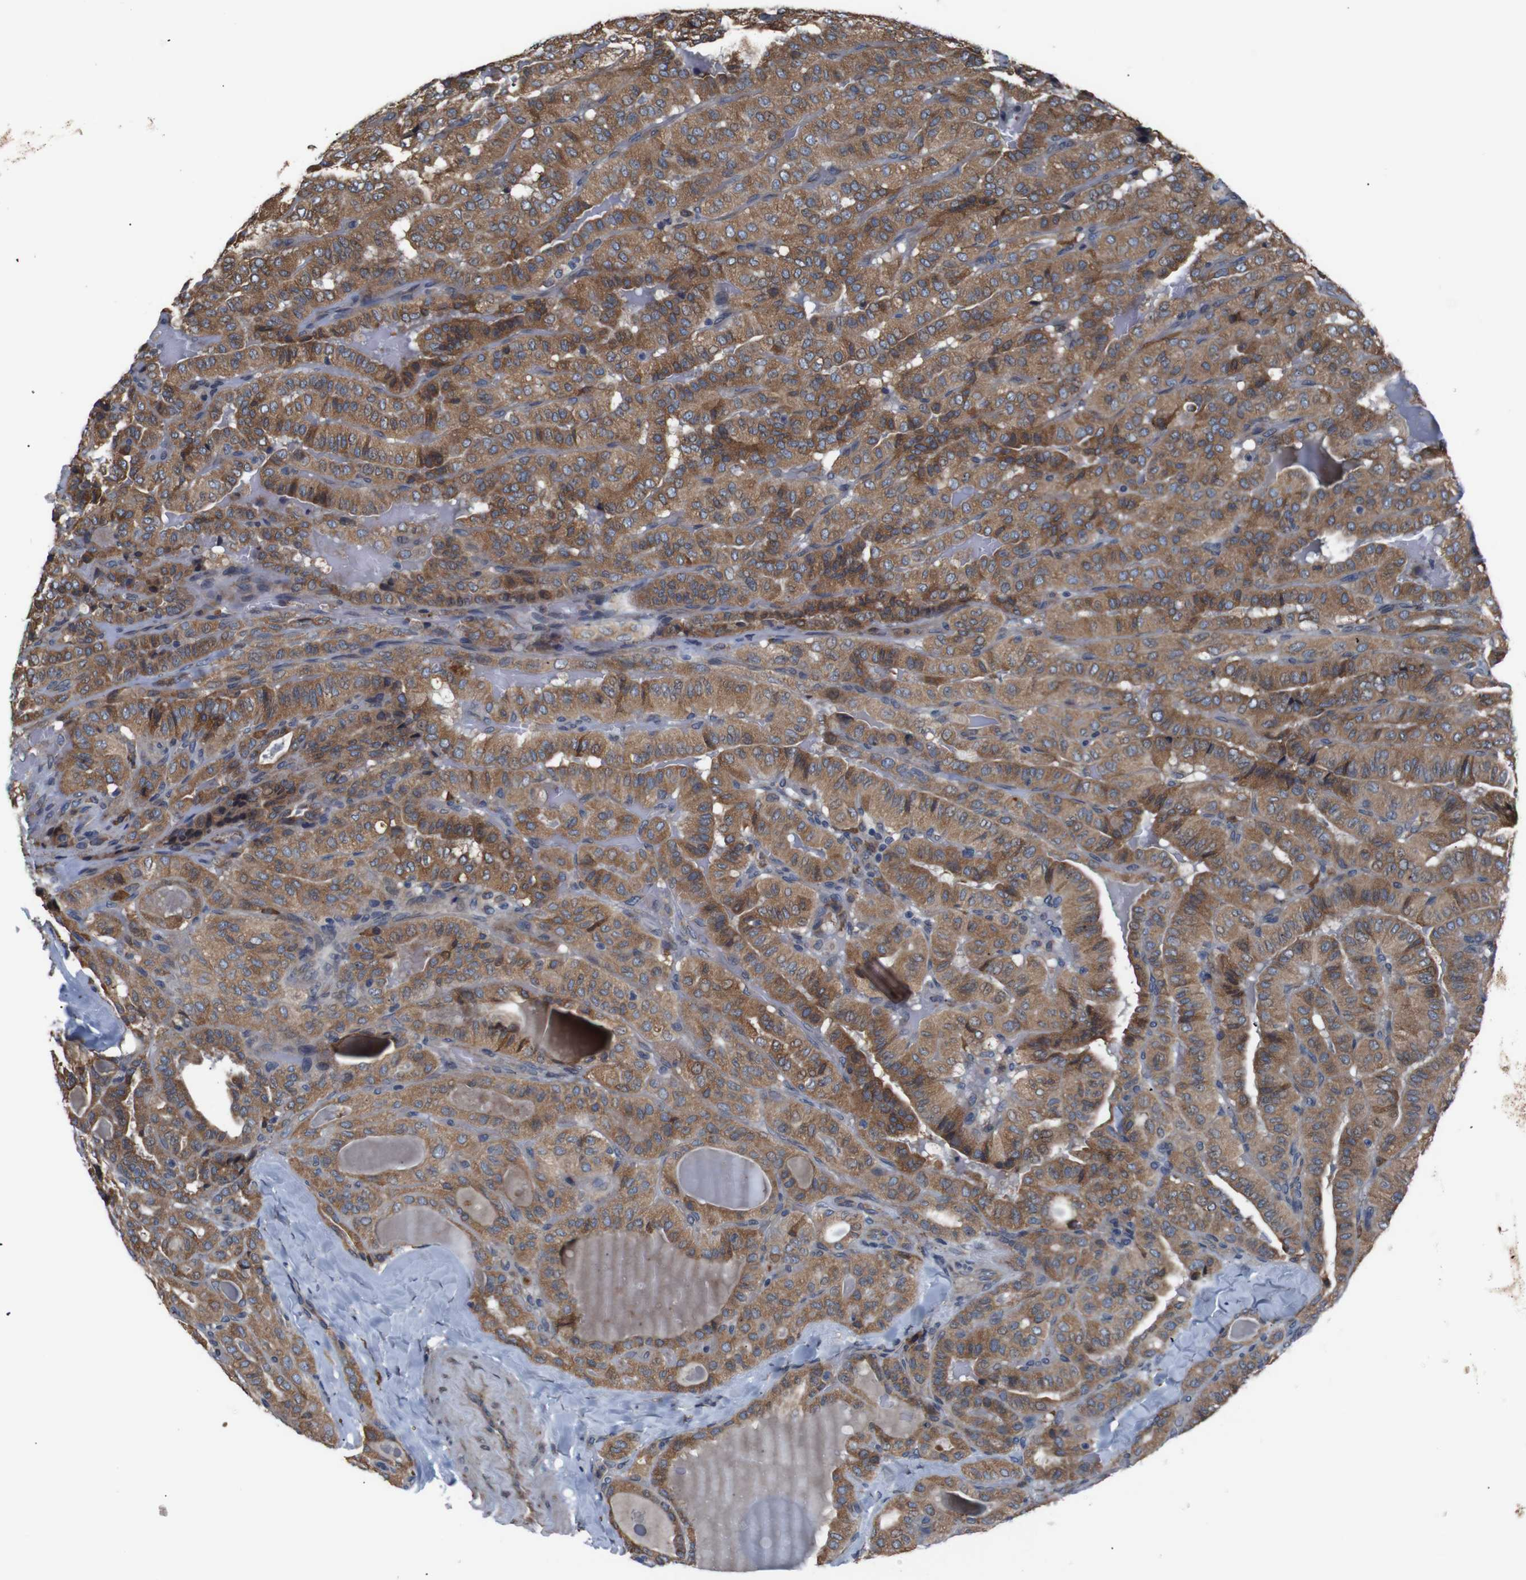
{"staining": {"intensity": "moderate", "quantity": ">75%", "location": "cytoplasmic/membranous"}, "tissue": "thyroid cancer", "cell_type": "Tumor cells", "image_type": "cancer", "snomed": [{"axis": "morphology", "description": "Papillary adenocarcinoma, NOS"}, {"axis": "topography", "description": "Thyroid gland"}], "caption": "Immunohistochemistry (IHC) (DAB) staining of thyroid cancer (papillary adenocarcinoma) reveals moderate cytoplasmic/membranous protein positivity in approximately >75% of tumor cells.", "gene": "SIGMAR1", "patient": {"sex": "male", "age": 77}}